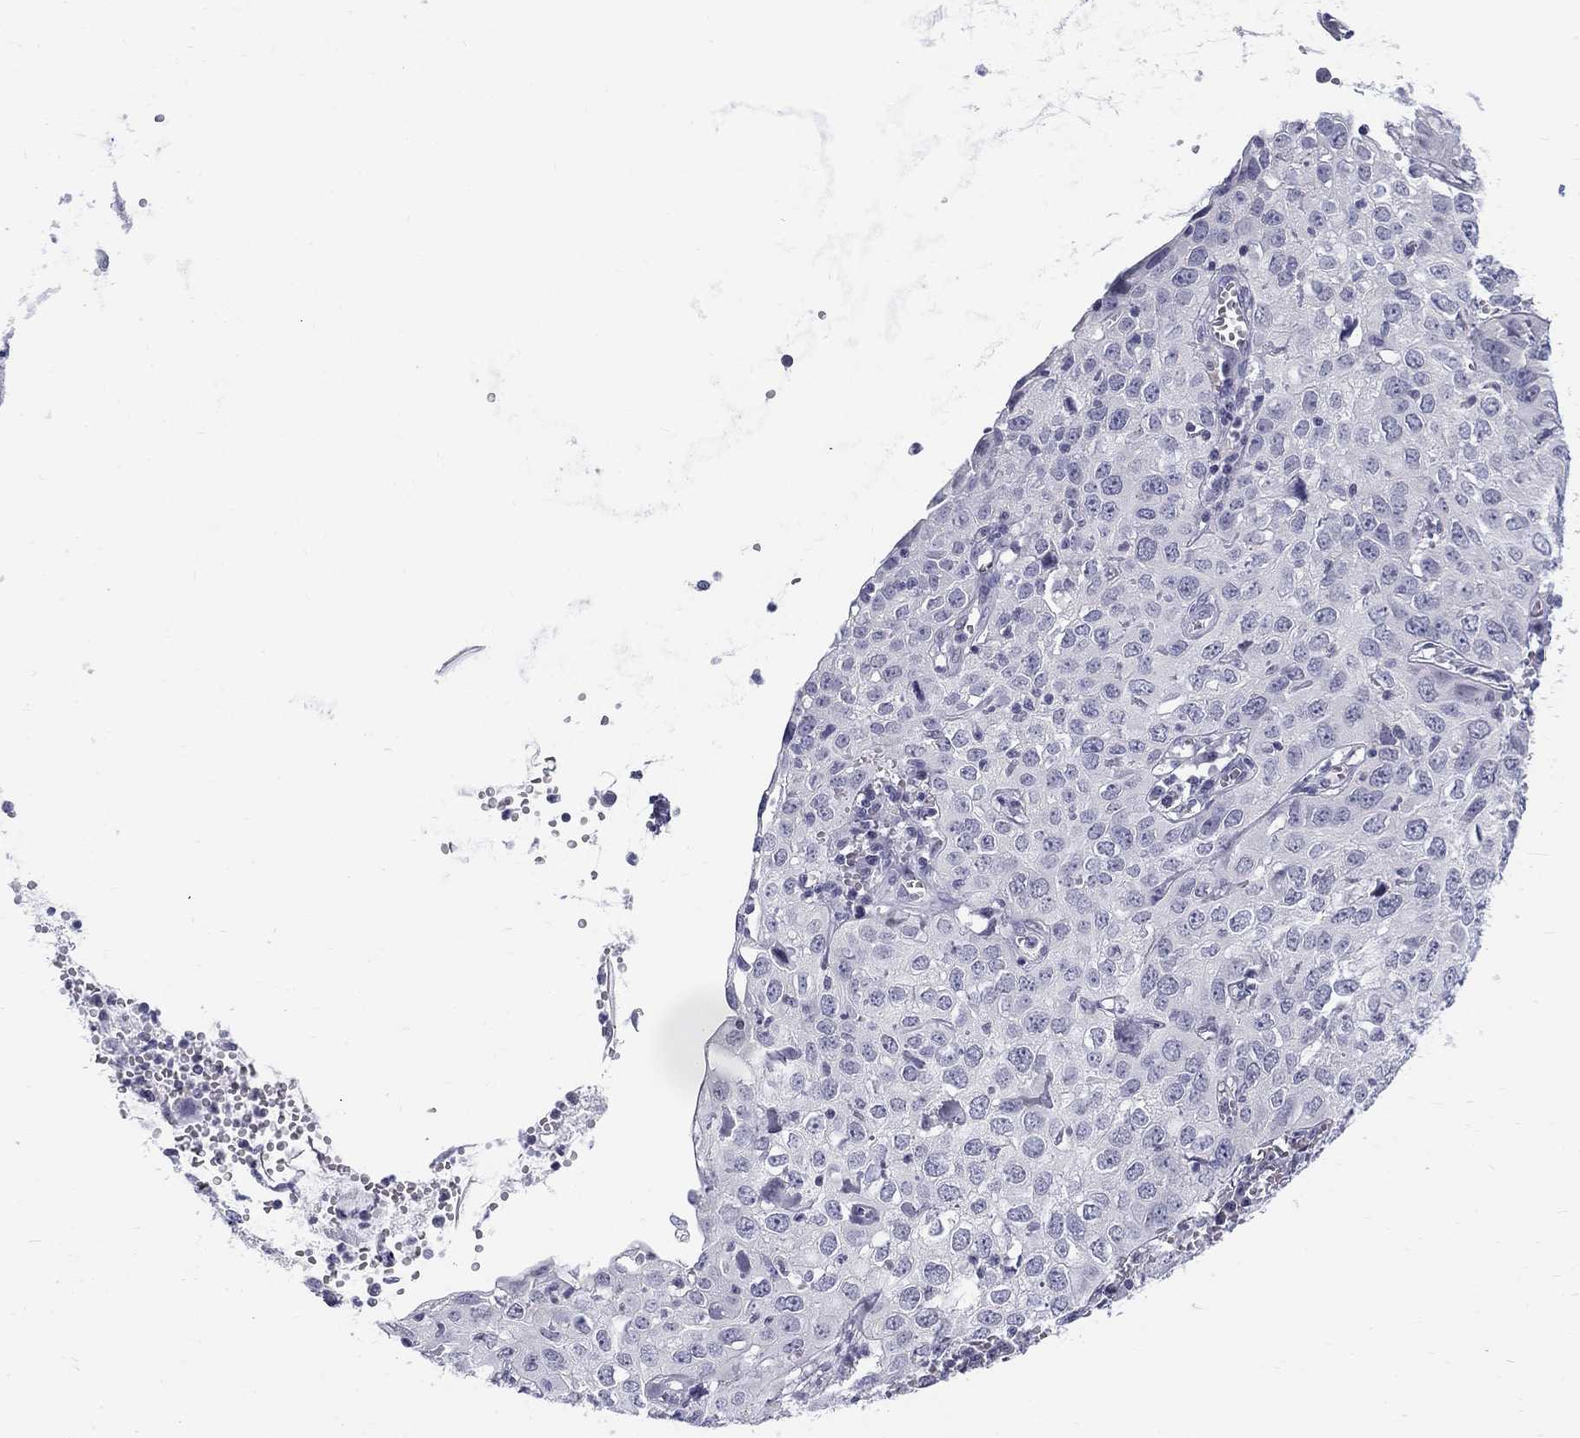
{"staining": {"intensity": "negative", "quantity": "none", "location": "none"}, "tissue": "cervical cancer", "cell_type": "Tumor cells", "image_type": "cancer", "snomed": [{"axis": "morphology", "description": "Squamous cell carcinoma, NOS"}, {"axis": "topography", "description": "Cervix"}], "caption": "Immunohistochemistry of human cervical squamous cell carcinoma reveals no positivity in tumor cells.", "gene": "MAGEB6", "patient": {"sex": "female", "age": 24}}